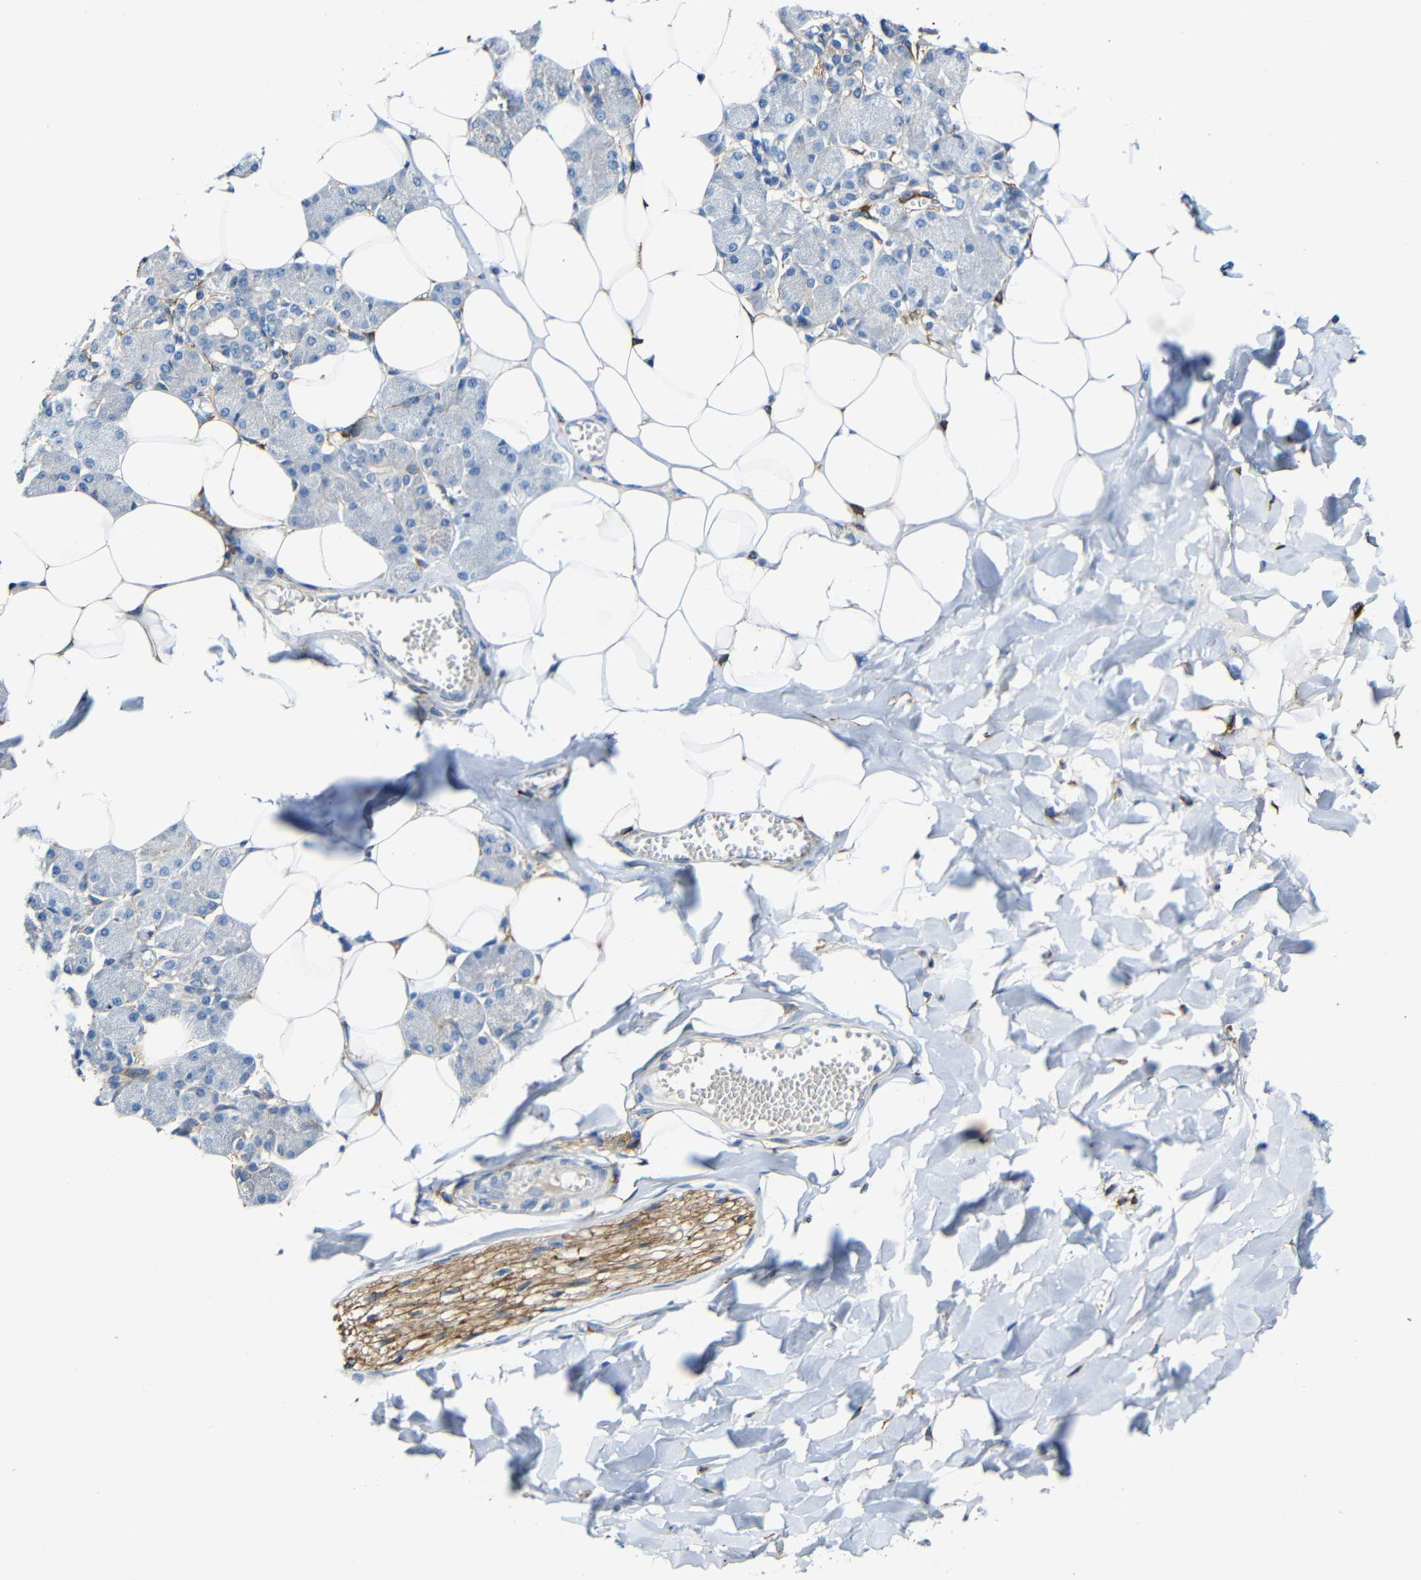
{"staining": {"intensity": "weak", "quantity": "<25%", "location": "cytoplasmic/membranous"}, "tissue": "salivary gland", "cell_type": "Glandular cells", "image_type": "normal", "snomed": [{"axis": "morphology", "description": "Normal tissue, NOS"}, {"axis": "morphology", "description": "Adenoma, NOS"}, {"axis": "topography", "description": "Salivary gland"}], "caption": "Photomicrograph shows no significant protein positivity in glandular cells of benign salivary gland.", "gene": "DCLK1", "patient": {"sex": "female", "age": 32}}